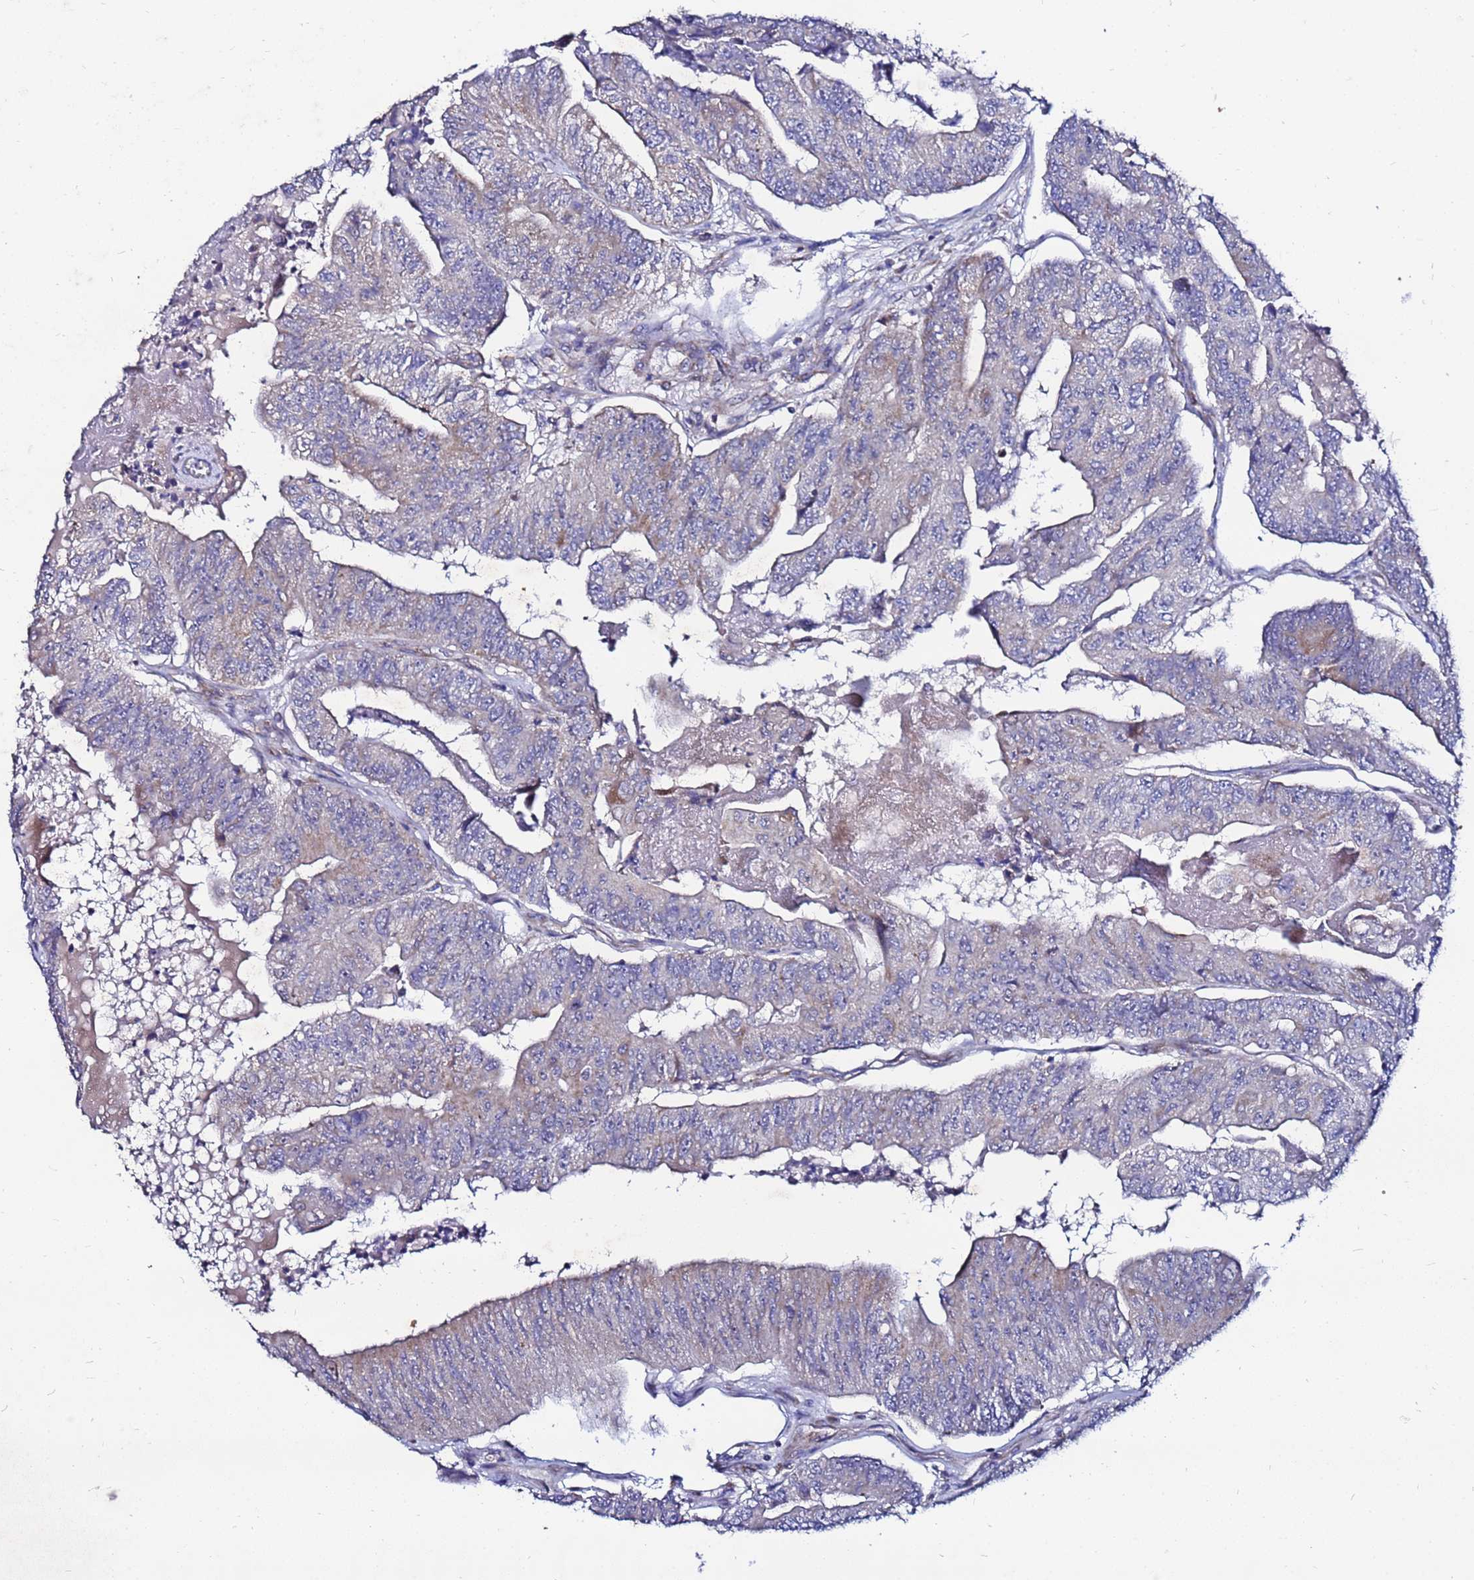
{"staining": {"intensity": "weak", "quantity": "<25%", "location": "cytoplasmic/membranous"}, "tissue": "colorectal cancer", "cell_type": "Tumor cells", "image_type": "cancer", "snomed": [{"axis": "morphology", "description": "Adenocarcinoma, NOS"}, {"axis": "topography", "description": "Colon"}], "caption": "The photomicrograph shows no staining of tumor cells in colorectal cancer (adenocarcinoma).", "gene": "FAHD2A", "patient": {"sex": "female", "age": 67}}